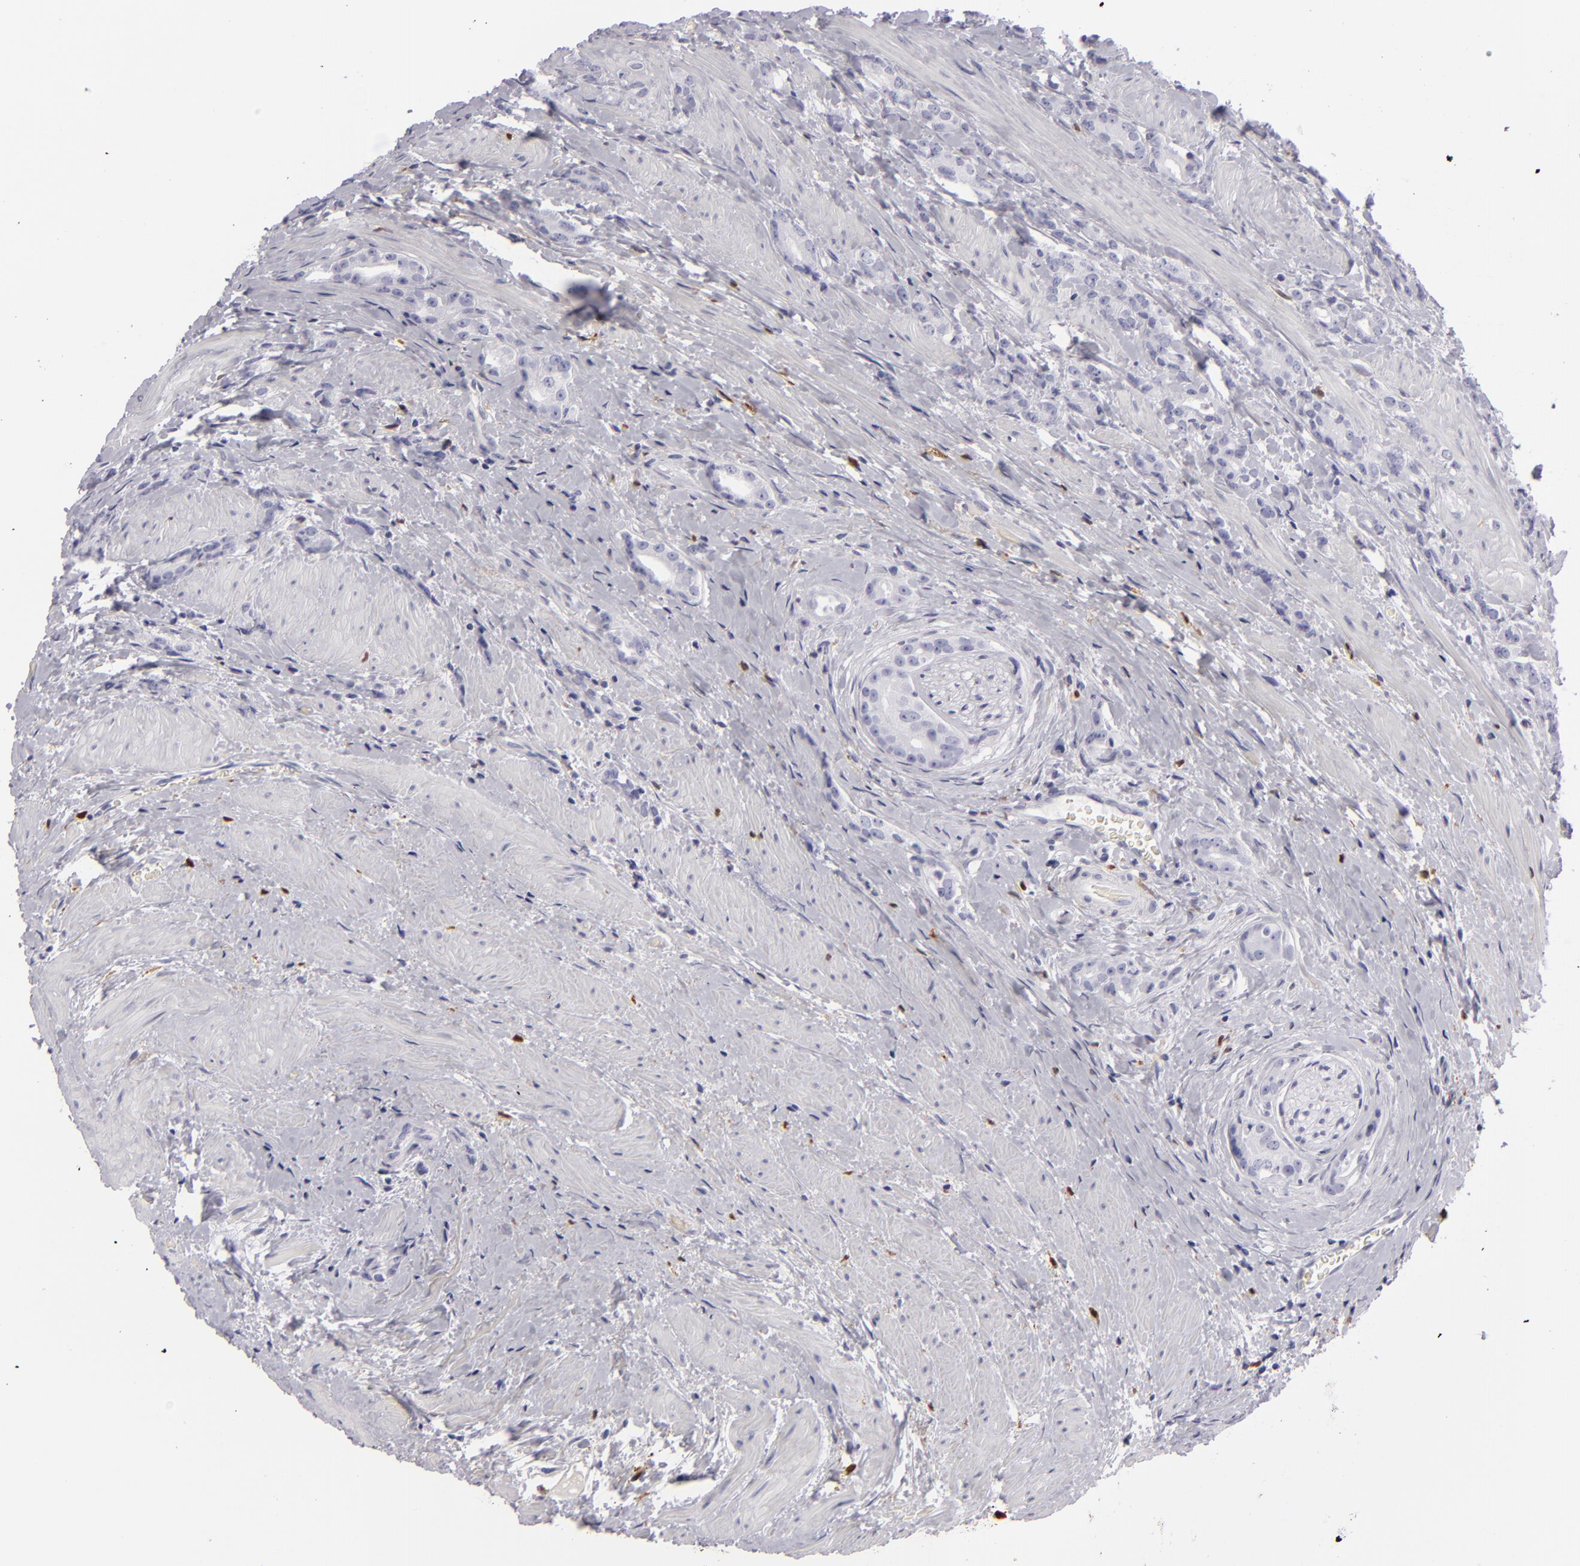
{"staining": {"intensity": "negative", "quantity": "none", "location": "none"}, "tissue": "prostate cancer", "cell_type": "Tumor cells", "image_type": "cancer", "snomed": [{"axis": "morphology", "description": "Adenocarcinoma, Medium grade"}, {"axis": "topography", "description": "Prostate"}], "caption": "A micrograph of prostate adenocarcinoma (medium-grade) stained for a protein displays no brown staining in tumor cells.", "gene": "F13A1", "patient": {"sex": "male", "age": 59}}